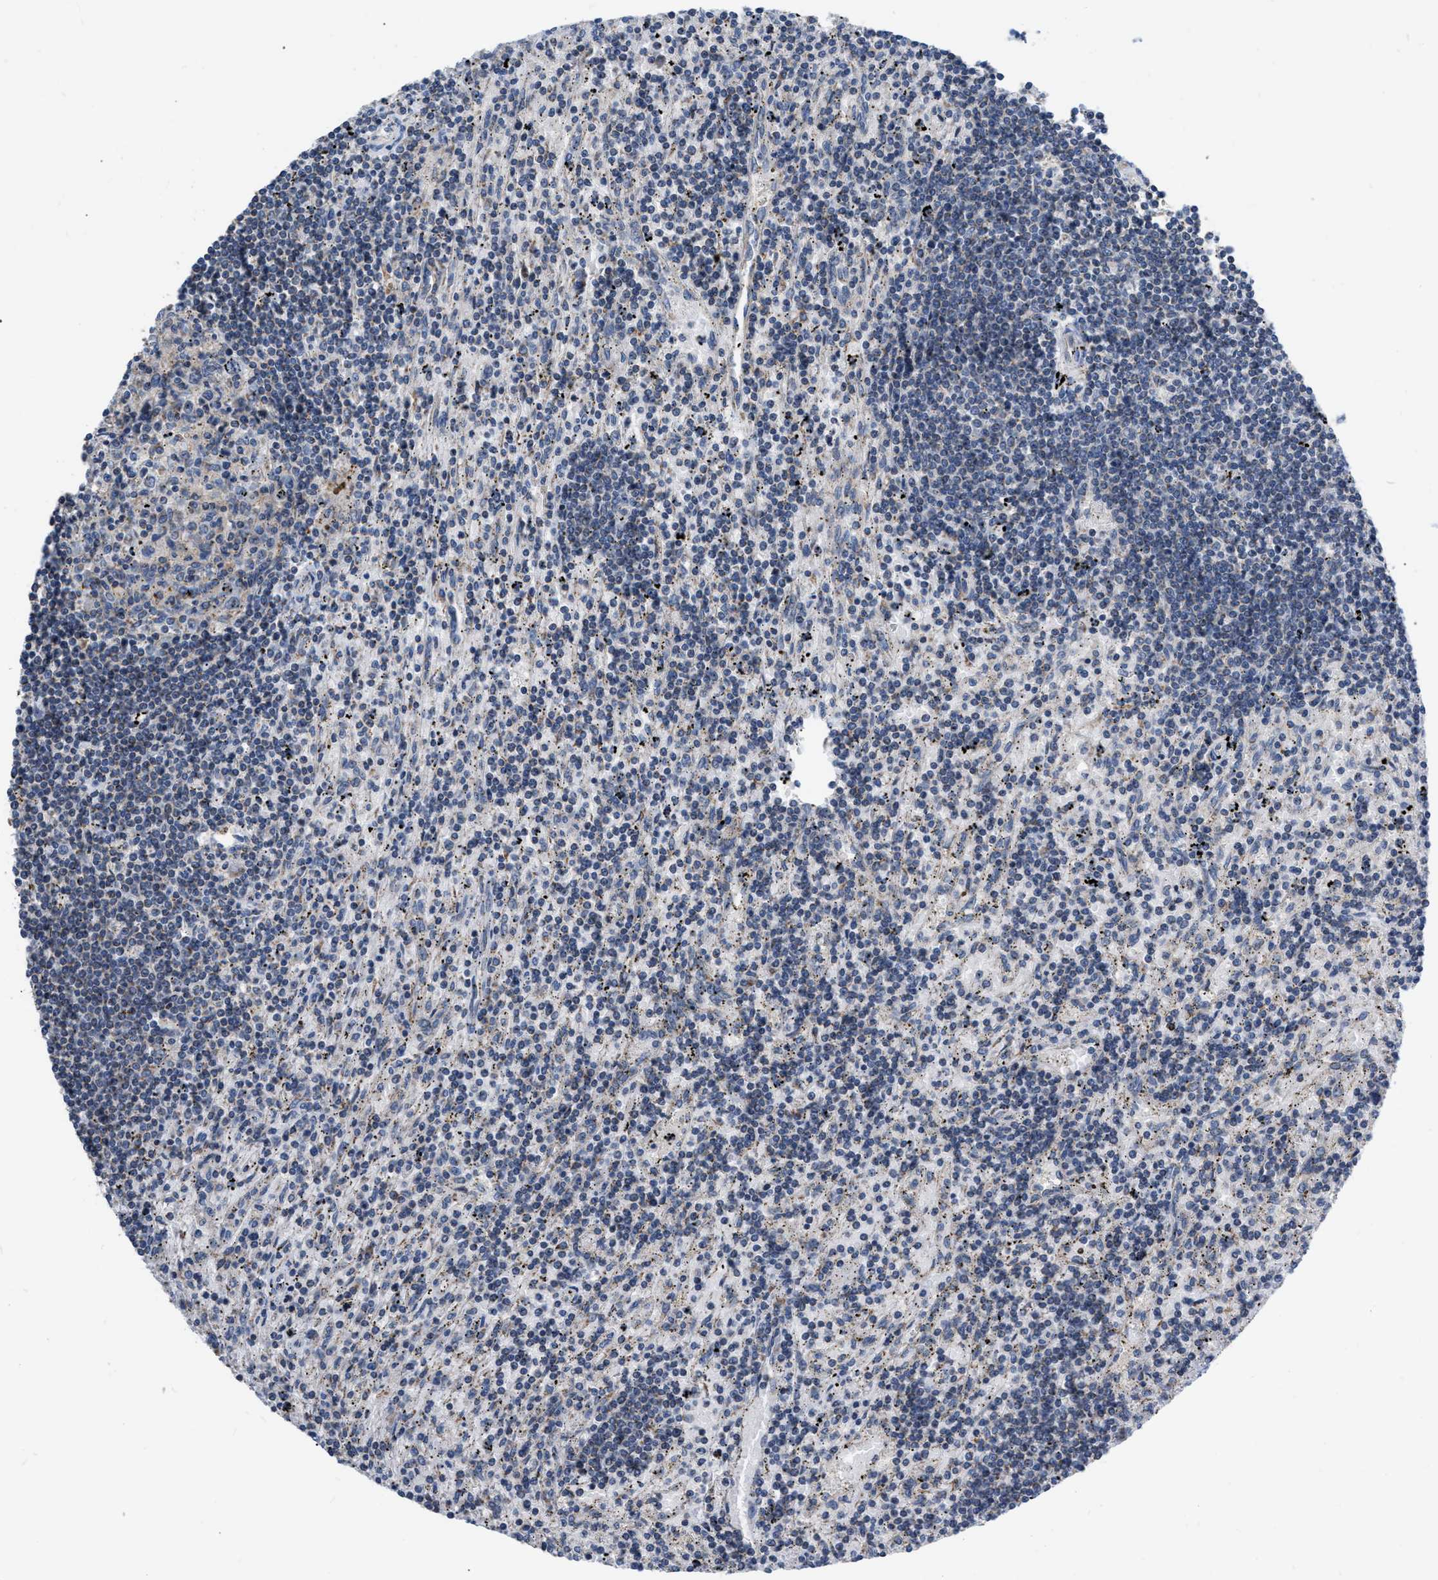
{"staining": {"intensity": "negative", "quantity": "none", "location": "none"}, "tissue": "lymphoma", "cell_type": "Tumor cells", "image_type": "cancer", "snomed": [{"axis": "morphology", "description": "Malignant lymphoma, non-Hodgkin's type, Low grade"}, {"axis": "topography", "description": "Spleen"}], "caption": "This photomicrograph is of lymphoma stained with IHC to label a protein in brown with the nuclei are counter-stained blue. There is no staining in tumor cells. The staining was performed using DAB to visualize the protein expression in brown, while the nuclei were stained in blue with hematoxylin (Magnification: 20x).", "gene": "DDX56", "patient": {"sex": "male", "age": 76}}